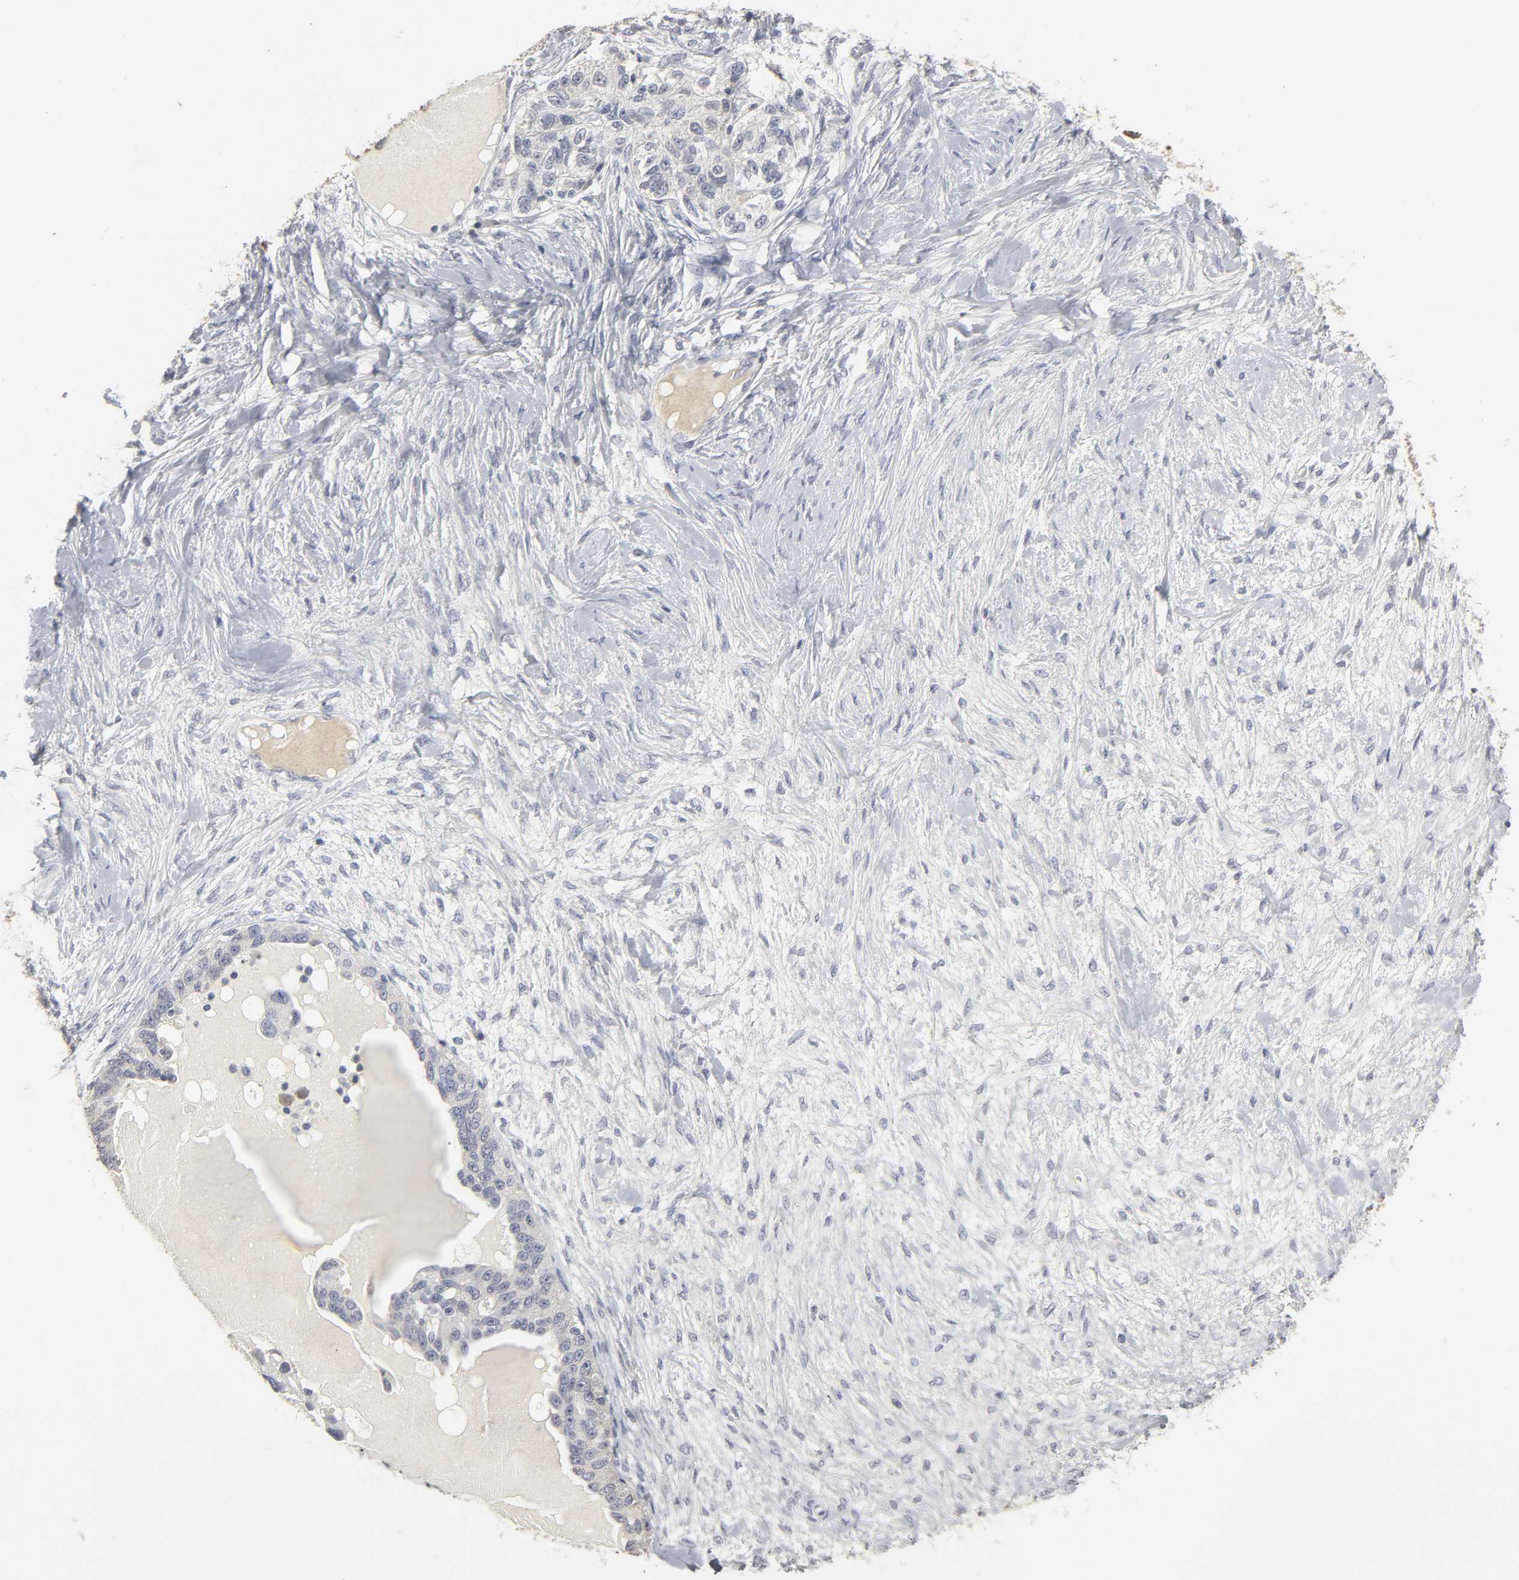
{"staining": {"intensity": "negative", "quantity": "none", "location": "none"}, "tissue": "ovarian cancer", "cell_type": "Tumor cells", "image_type": "cancer", "snomed": [{"axis": "morphology", "description": "Cystadenocarcinoma, serous, NOS"}, {"axis": "topography", "description": "Ovary"}], "caption": "High magnification brightfield microscopy of serous cystadenocarcinoma (ovarian) stained with DAB (brown) and counterstained with hematoxylin (blue): tumor cells show no significant expression.", "gene": "TCAP", "patient": {"sex": "female", "age": 82}}